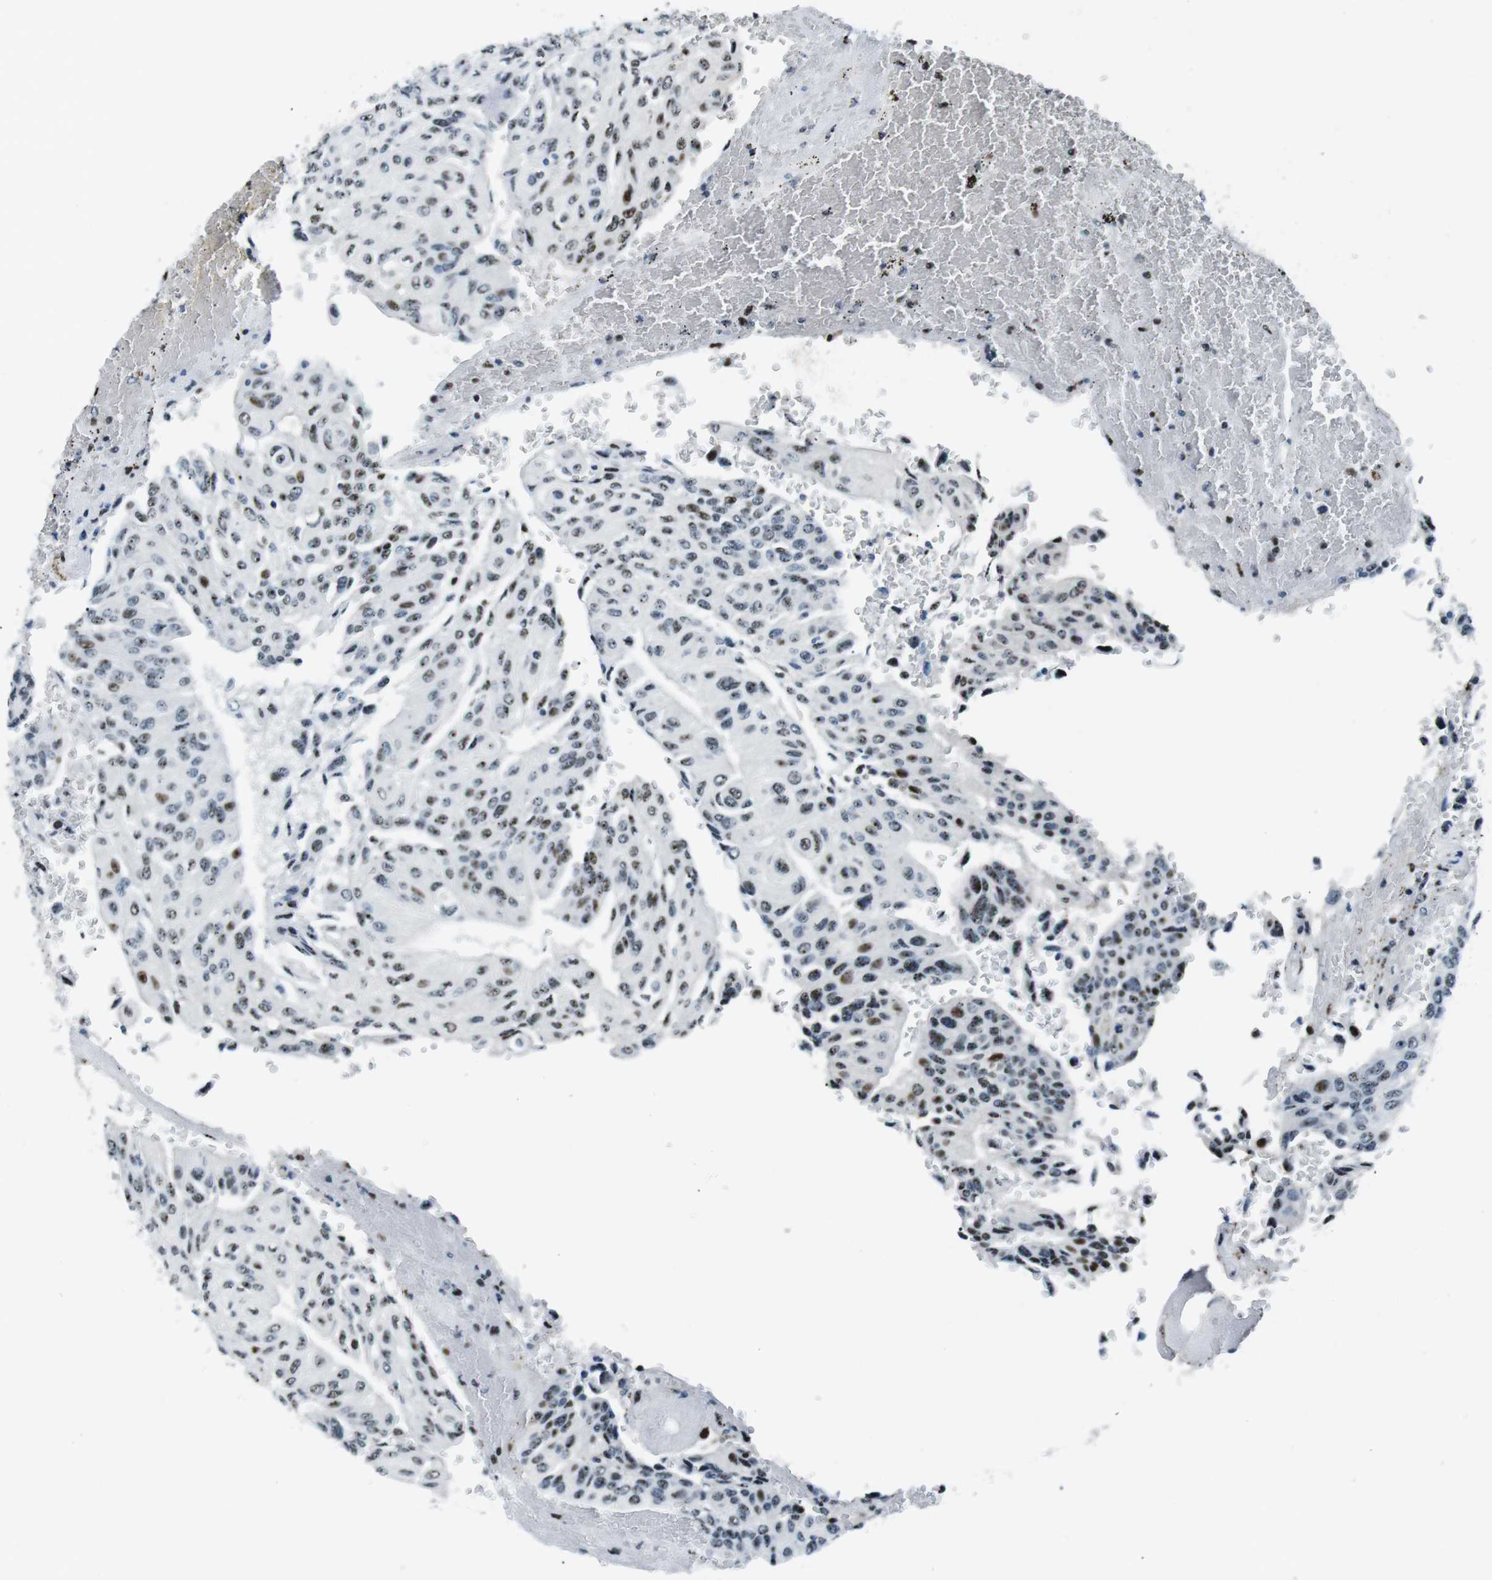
{"staining": {"intensity": "moderate", "quantity": "25%-75%", "location": "nuclear"}, "tissue": "urothelial cancer", "cell_type": "Tumor cells", "image_type": "cancer", "snomed": [{"axis": "morphology", "description": "Urothelial carcinoma, High grade"}, {"axis": "topography", "description": "Urinary bladder"}], "caption": "Protein expression by immunohistochemistry (IHC) exhibits moderate nuclear expression in approximately 25%-75% of tumor cells in high-grade urothelial carcinoma.", "gene": "PML", "patient": {"sex": "male", "age": 66}}